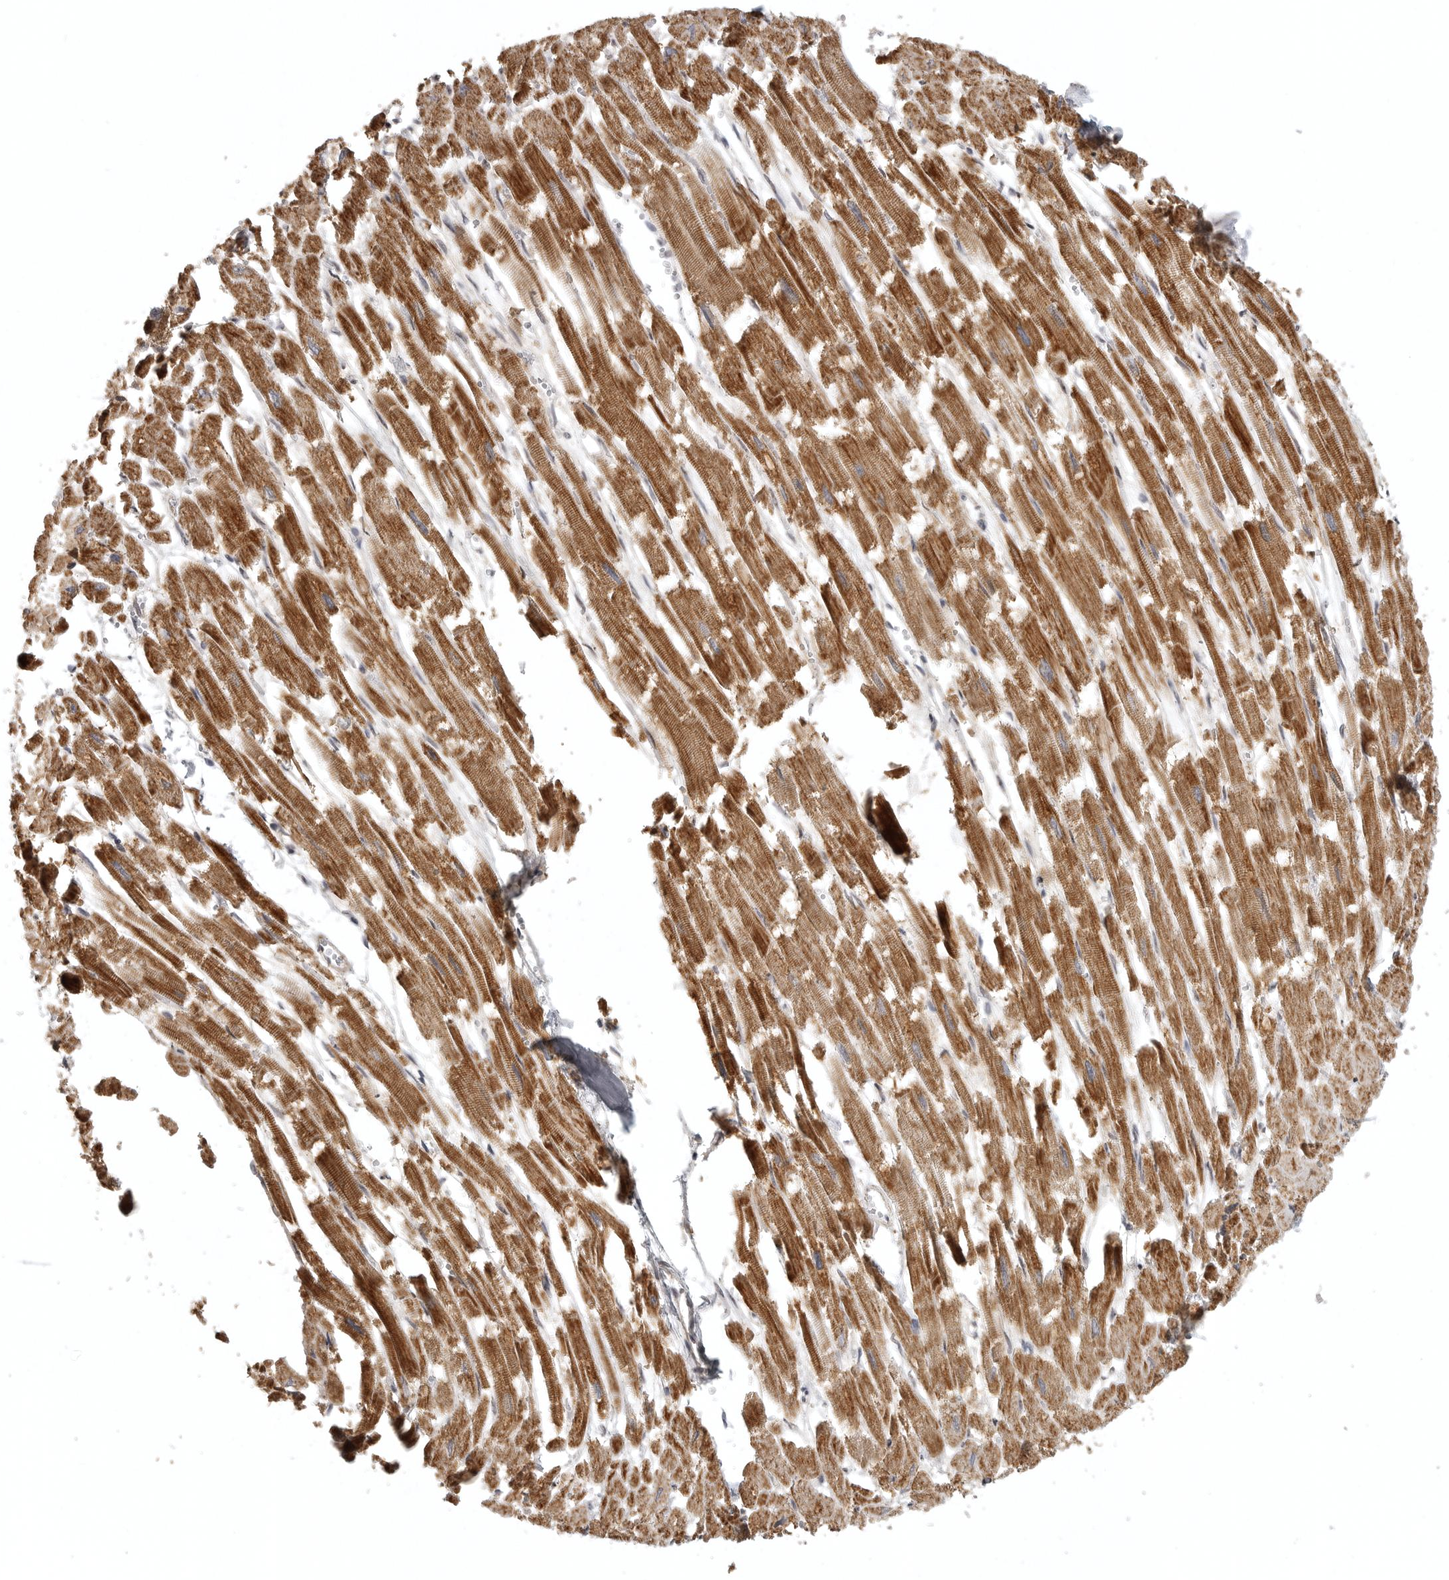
{"staining": {"intensity": "moderate", "quantity": ">75%", "location": "cytoplasmic/membranous"}, "tissue": "heart muscle", "cell_type": "Cardiomyocytes", "image_type": "normal", "snomed": [{"axis": "morphology", "description": "Normal tissue, NOS"}, {"axis": "topography", "description": "Heart"}], "caption": "Brown immunohistochemical staining in benign heart muscle shows moderate cytoplasmic/membranous positivity in about >75% of cardiomyocytes.", "gene": "POLE2", "patient": {"sex": "male", "age": 54}}